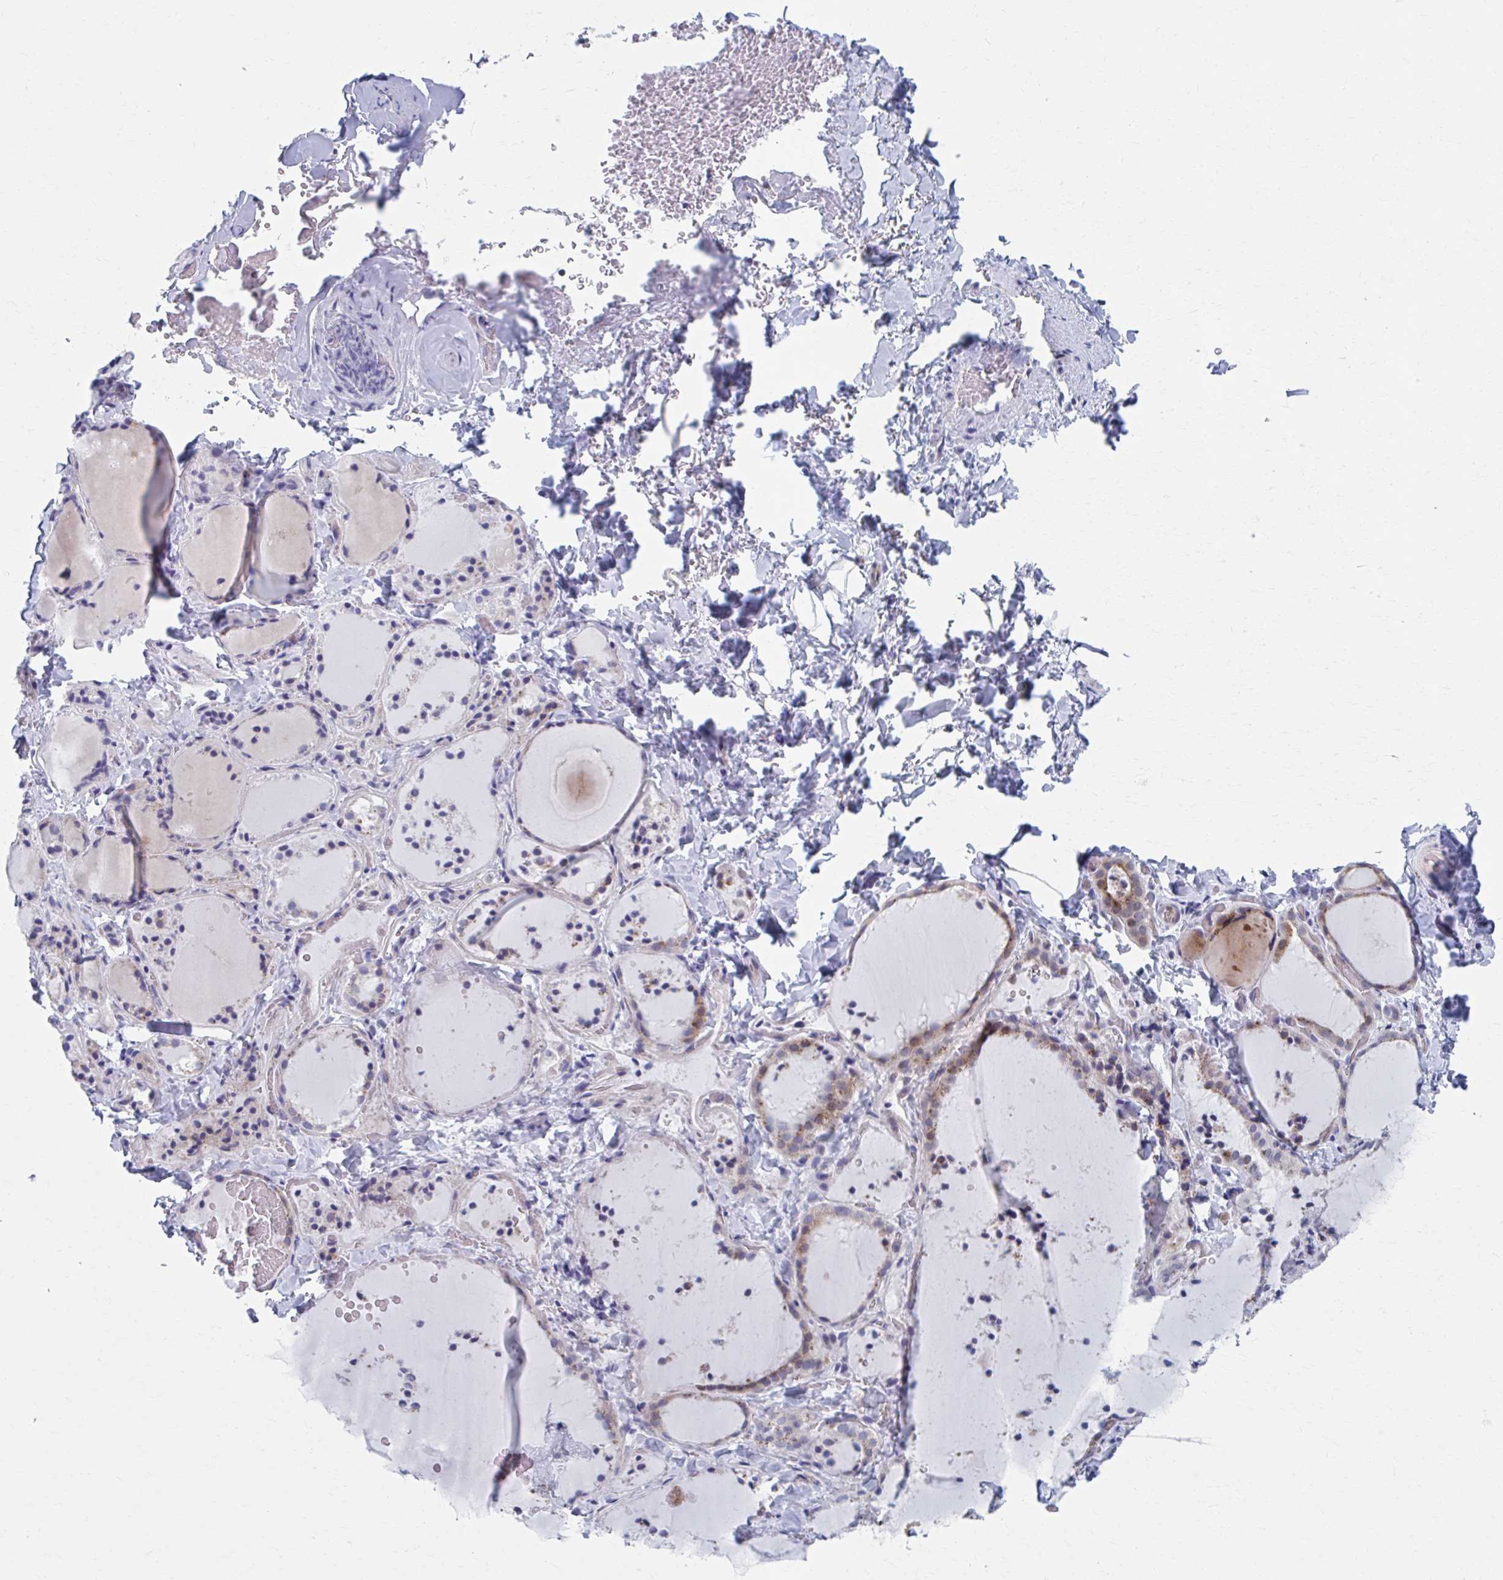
{"staining": {"intensity": "weak", "quantity": "25%-75%", "location": "cytoplasmic/membranous"}, "tissue": "thyroid gland", "cell_type": "Glandular cells", "image_type": "normal", "snomed": [{"axis": "morphology", "description": "Normal tissue, NOS"}, {"axis": "topography", "description": "Thyroid gland"}], "caption": "Glandular cells reveal weak cytoplasmic/membranous expression in about 25%-75% of cells in unremarkable thyroid gland. The protein of interest is stained brown, and the nuclei are stained in blue (DAB IHC with brightfield microscopy, high magnification).", "gene": "ABHD16B", "patient": {"sex": "female", "age": 22}}